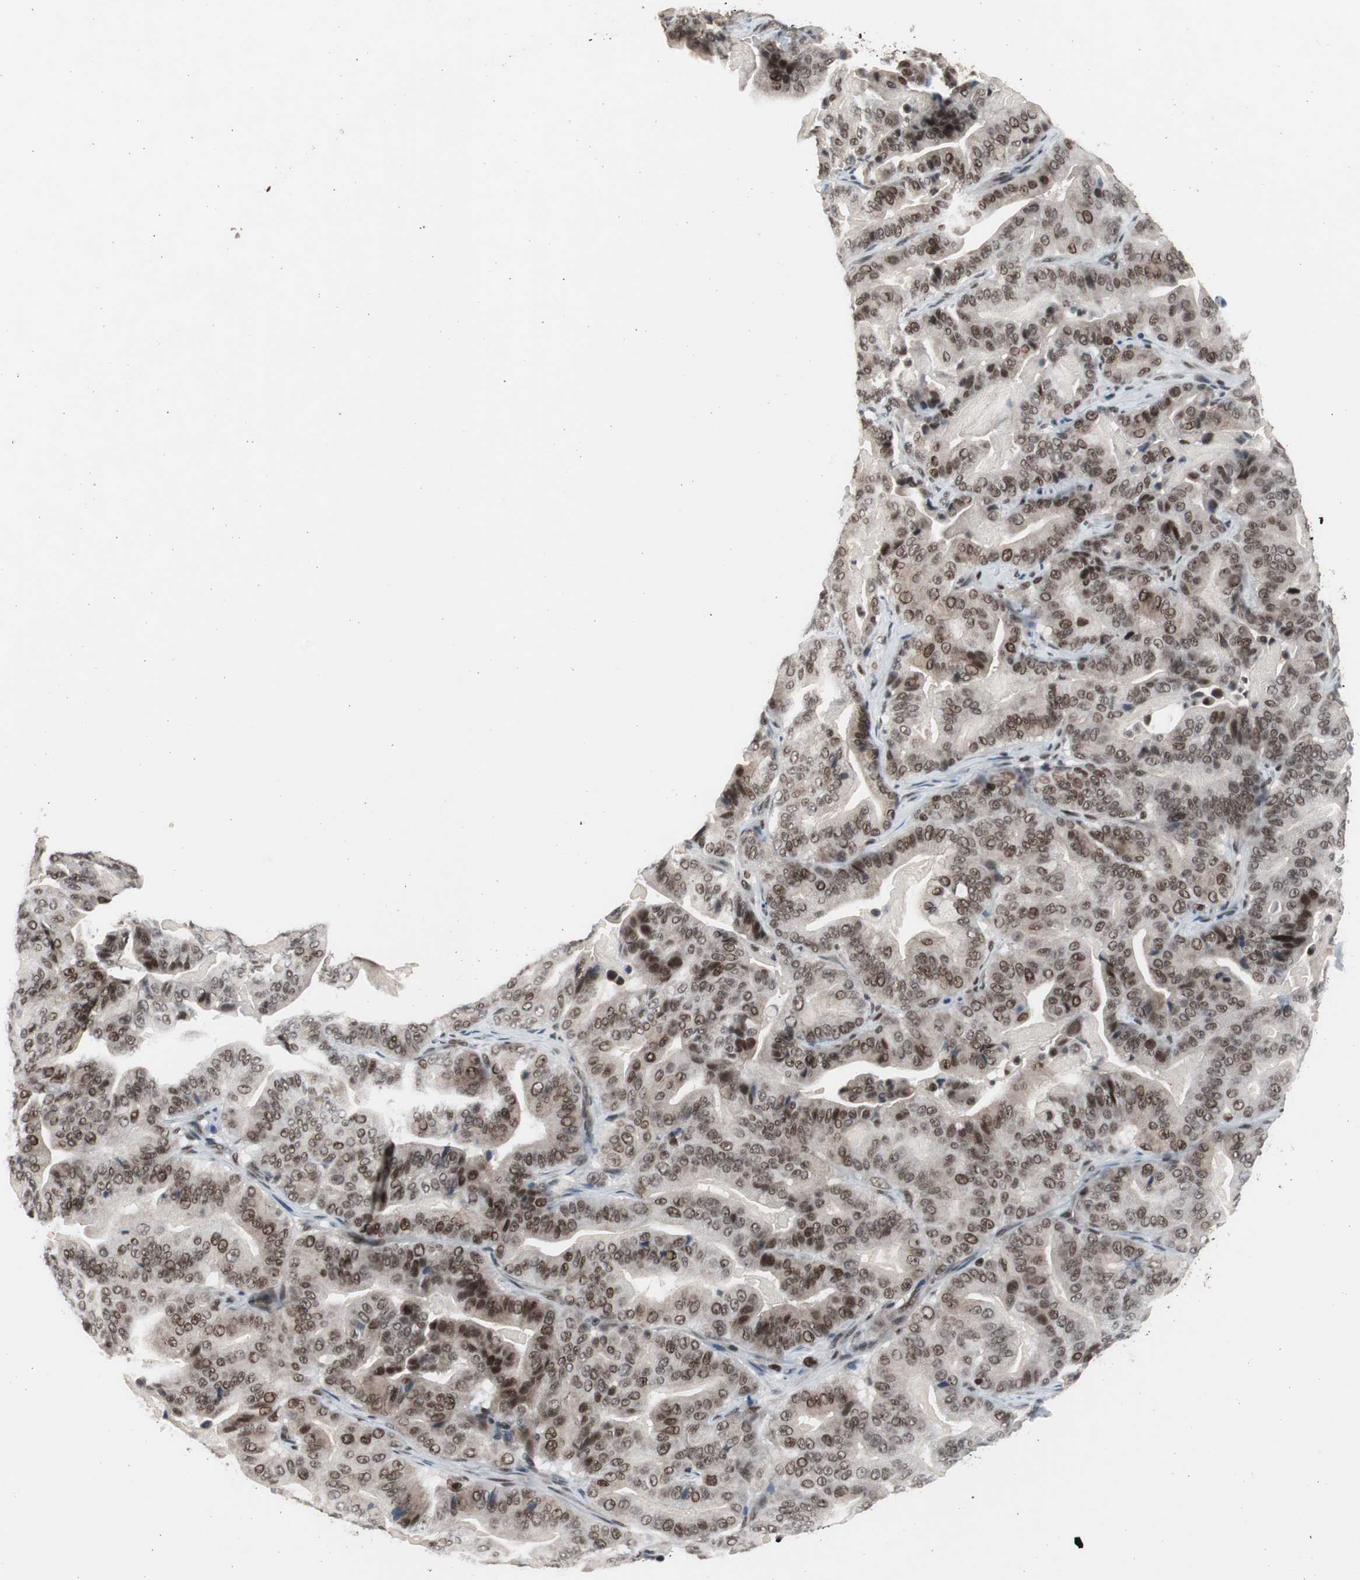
{"staining": {"intensity": "moderate", "quantity": ">75%", "location": "nuclear"}, "tissue": "pancreatic cancer", "cell_type": "Tumor cells", "image_type": "cancer", "snomed": [{"axis": "morphology", "description": "Adenocarcinoma, NOS"}, {"axis": "topography", "description": "Pancreas"}], "caption": "About >75% of tumor cells in human pancreatic cancer (adenocarcinoma) display moderate nuclear protein positivity as visualized by brown immunohistochemical staining.", "gene": "RPA1", "patient": {"sex": "male", "age": 63}}